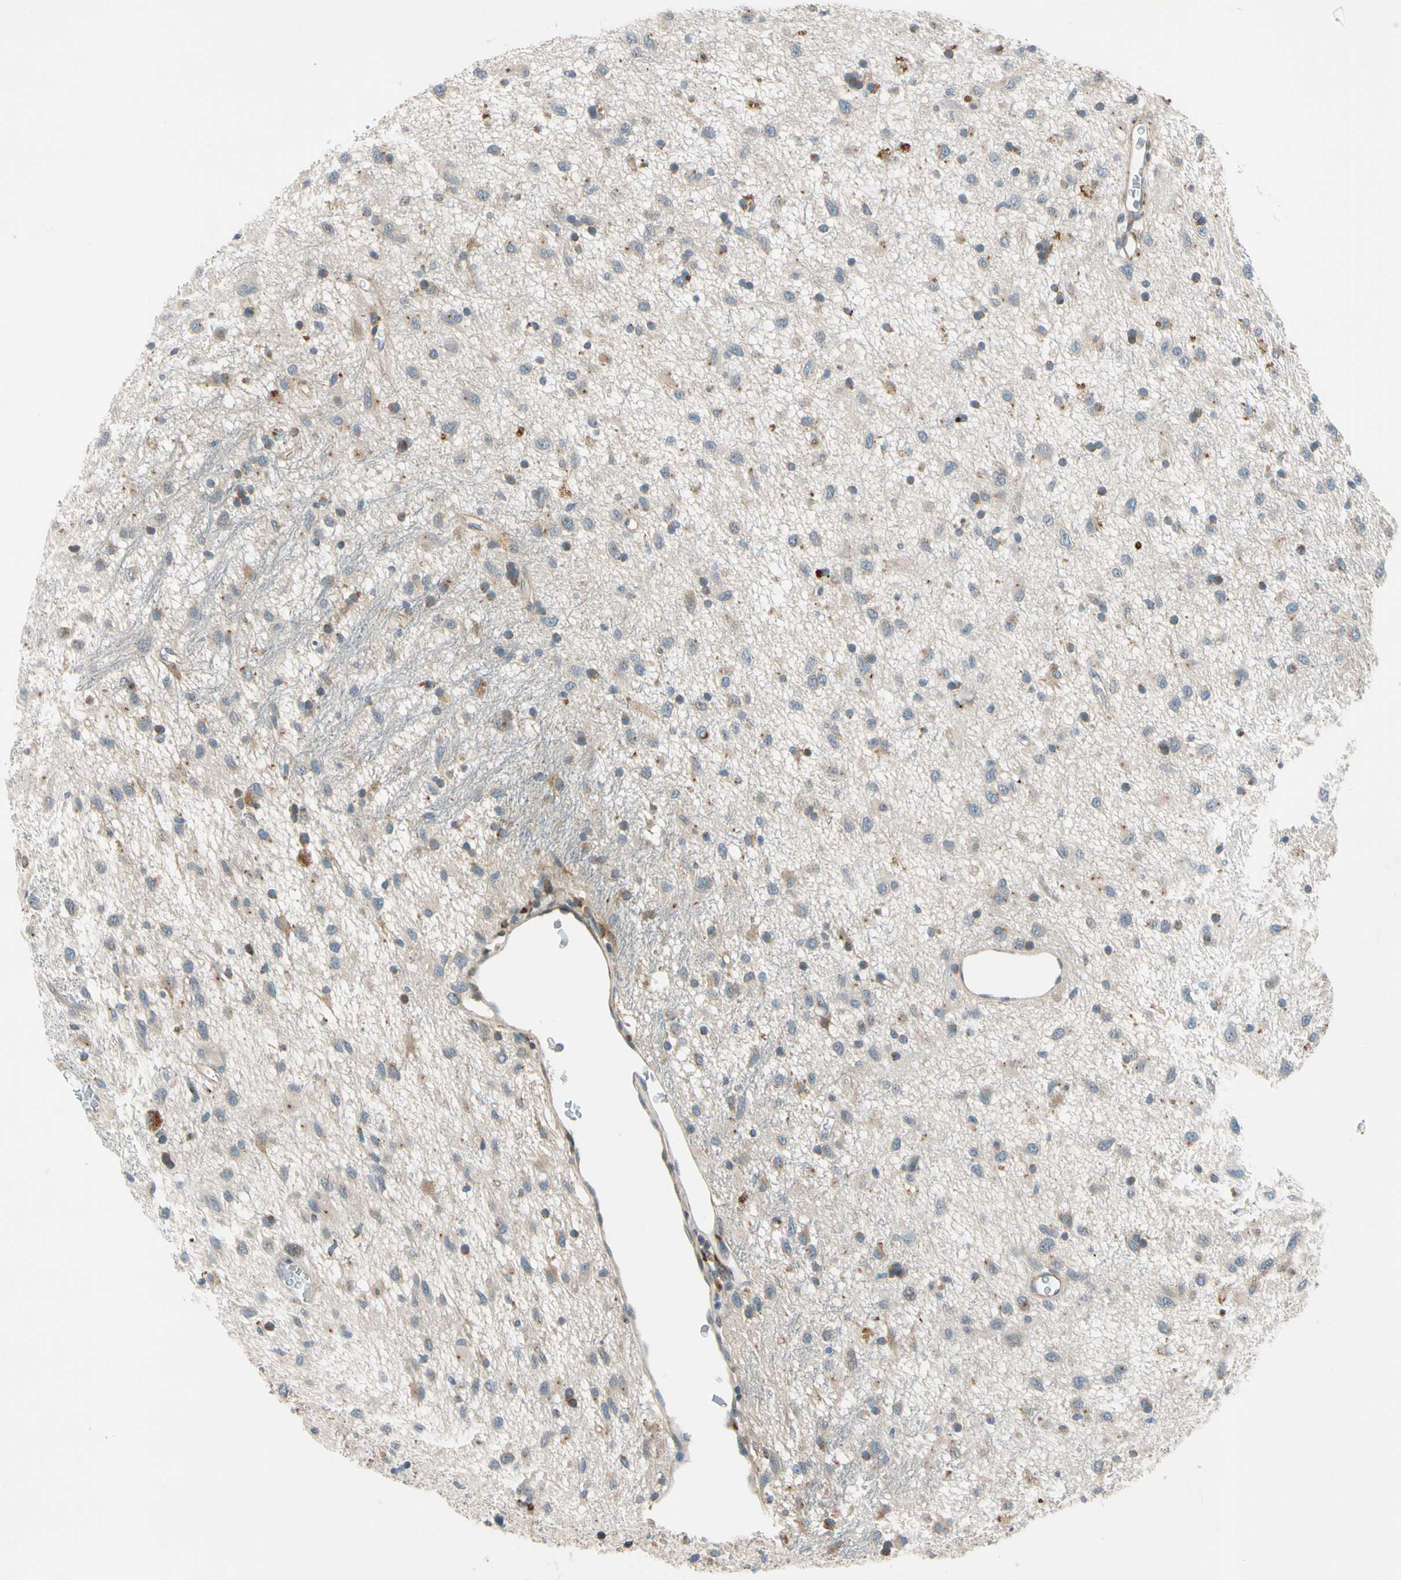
{"staining": {"intensity": "weak", "quantity": "25%-75%", "location": "cytoplasmic/membranous"}, "tissue": "glioma", "cell_type": "Tumor cells", "image_type": "cancer", "snomed": [{"axis": "morphology", "description": "Glioma, malignant, Low grade"}, {"axis": "topography", "description": "Brain"}], "caption": "This image displays immunohistochemistry (IHC) staining of human malignant glioma (low-grade), with low weak cytoplasmic/membranous positivity in approximately 25%-75% of tumor cells.", "gene": "MST1R", "patient": {"sex": "male", "age": 77}}